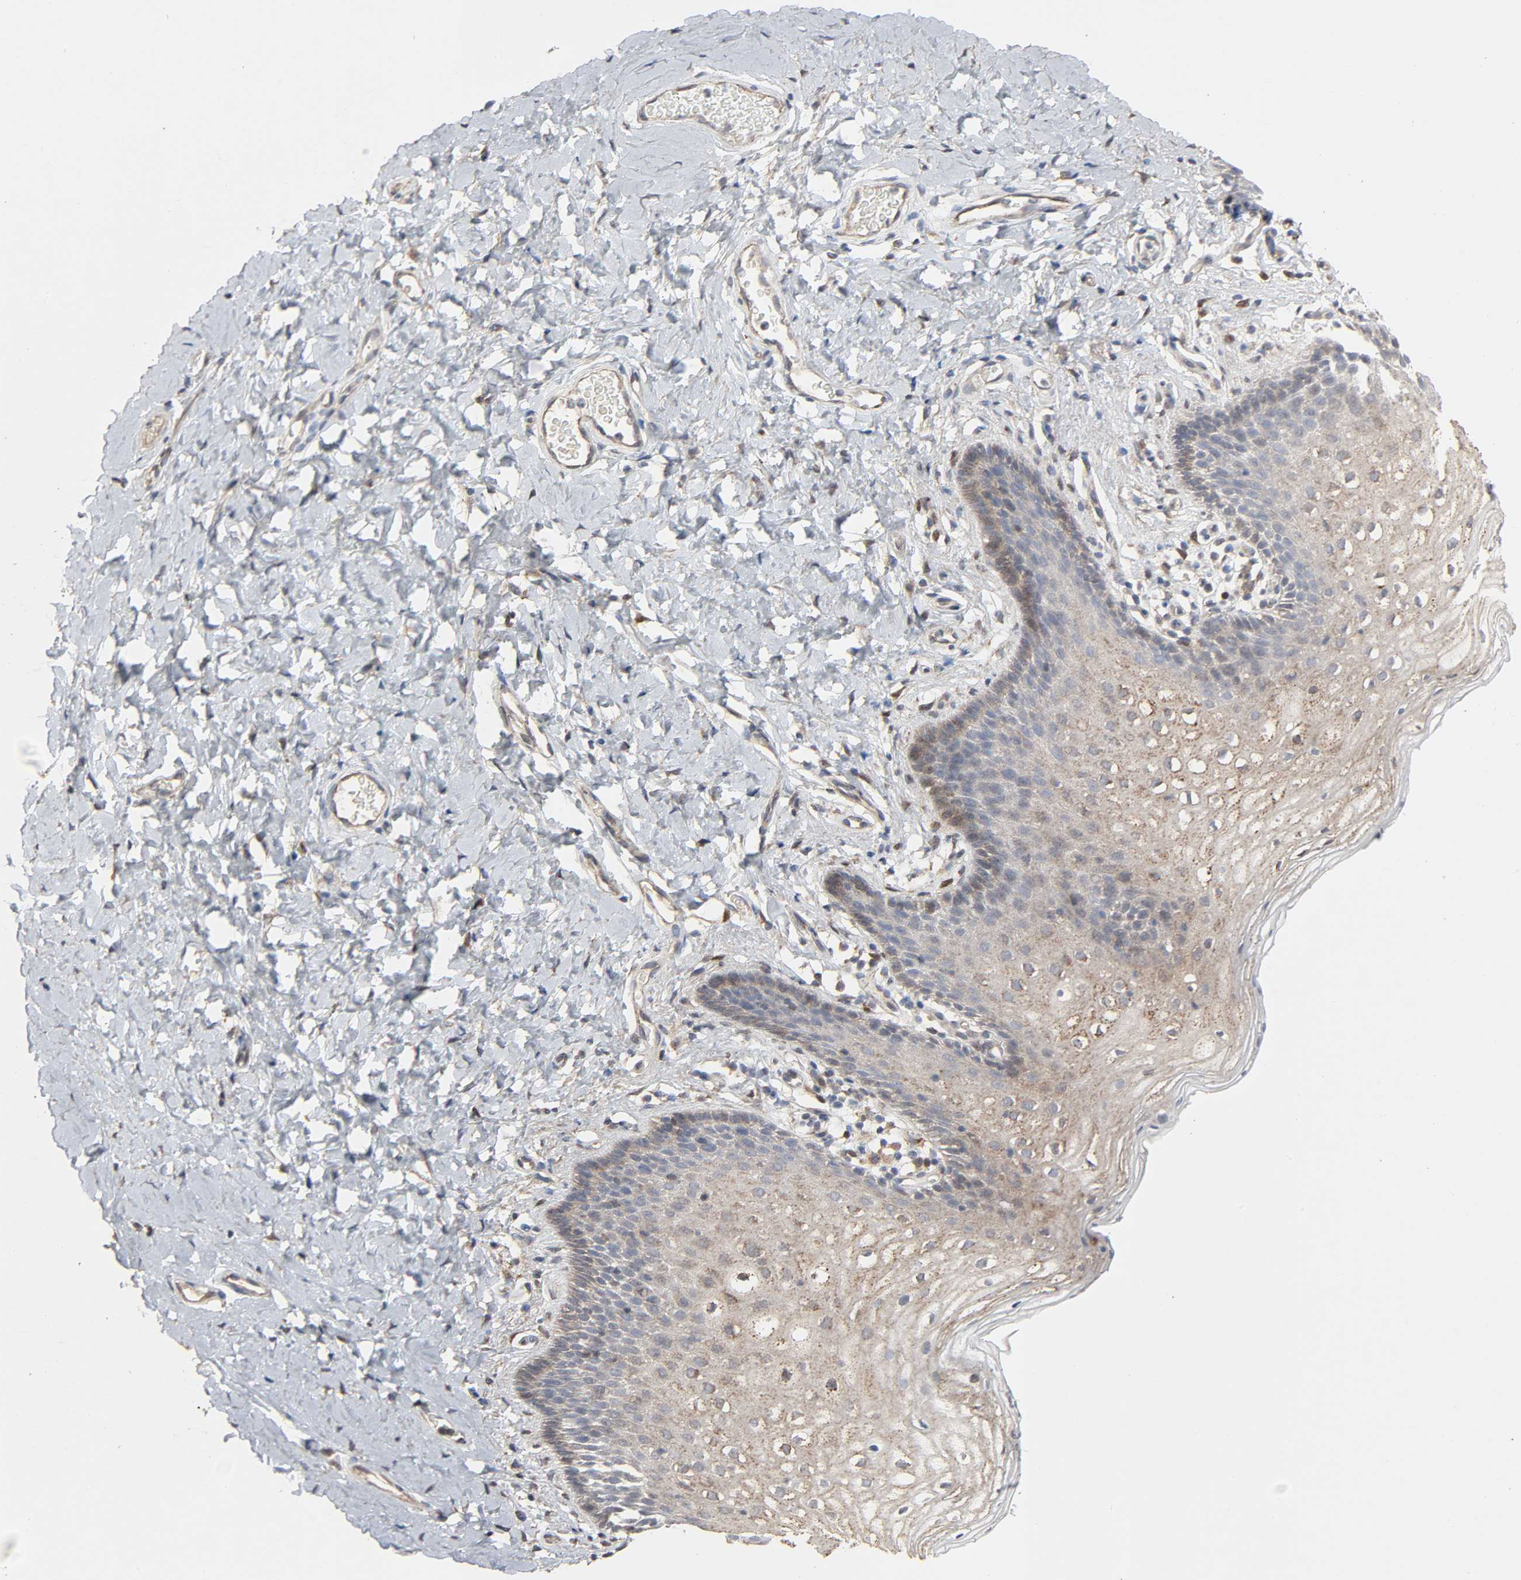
{"staining": {"intensity": "weak", "quantity": ">75%", "location": "cytoplasmic/membranous"}, "tissue": "vagina", "cell_type": "Squamous epithelial cells", "image_type": "normal", "snomed": [{"axis": "morphology", "description": "Normal tissue, NOS"}, {"axis": "topography", "description": "Vagina"}], "caption": "Vagina stained for a protein (brown) demonstrates weak cytoplasmic/membranous positive staining in about >75% of squamous epithelial cells.", "gene": "CDK6", "patient": {"sex": "female", "age": 55}}